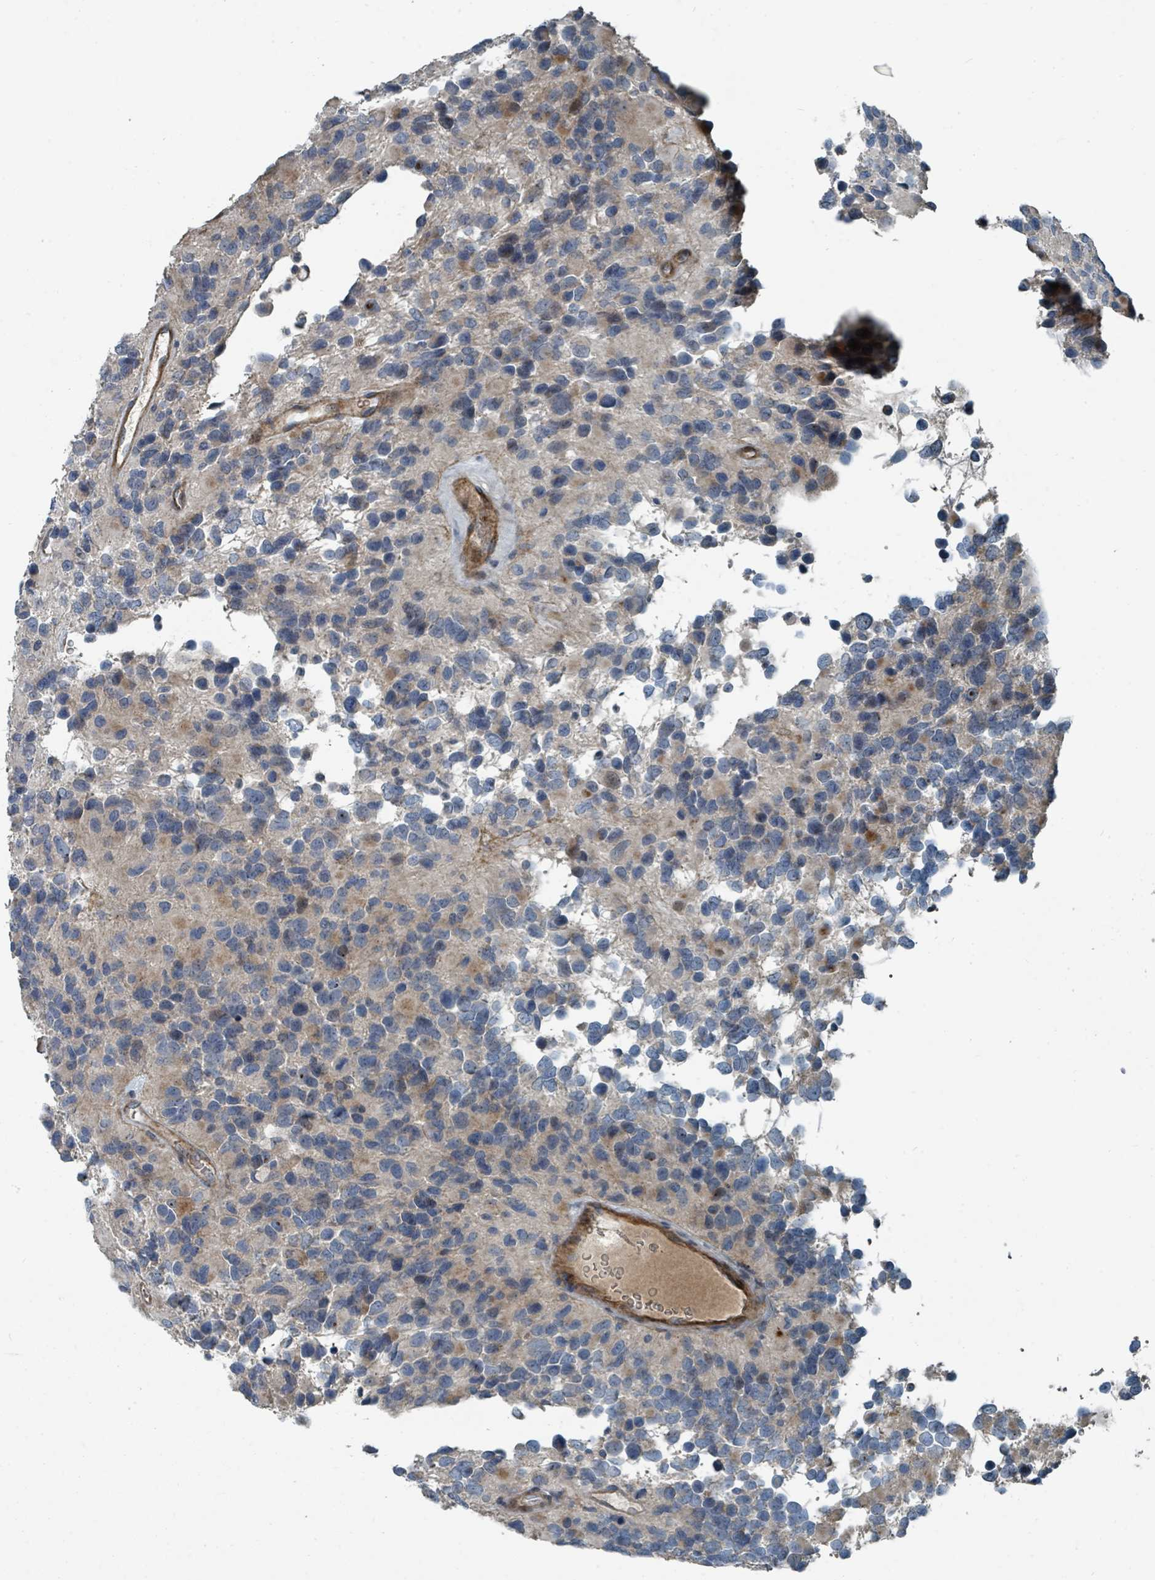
{"staining": {"intensity": "negative", "quantity": "none", "location": "none"}, "tissue": "glioma", "cell_type": "Tumor cells", "image_type": "cancer", "snomed": [{"axis": "morphology", "description": "Glioma, malignant, High grade"}, {"axis": "topography", "description": "Brain"}], "caption": "Tumor cells are negative for protein expression in human malignant glioma (high-grade).", "gene": "SLC44A5", "patient": {"sex": "male", "age": 77}}